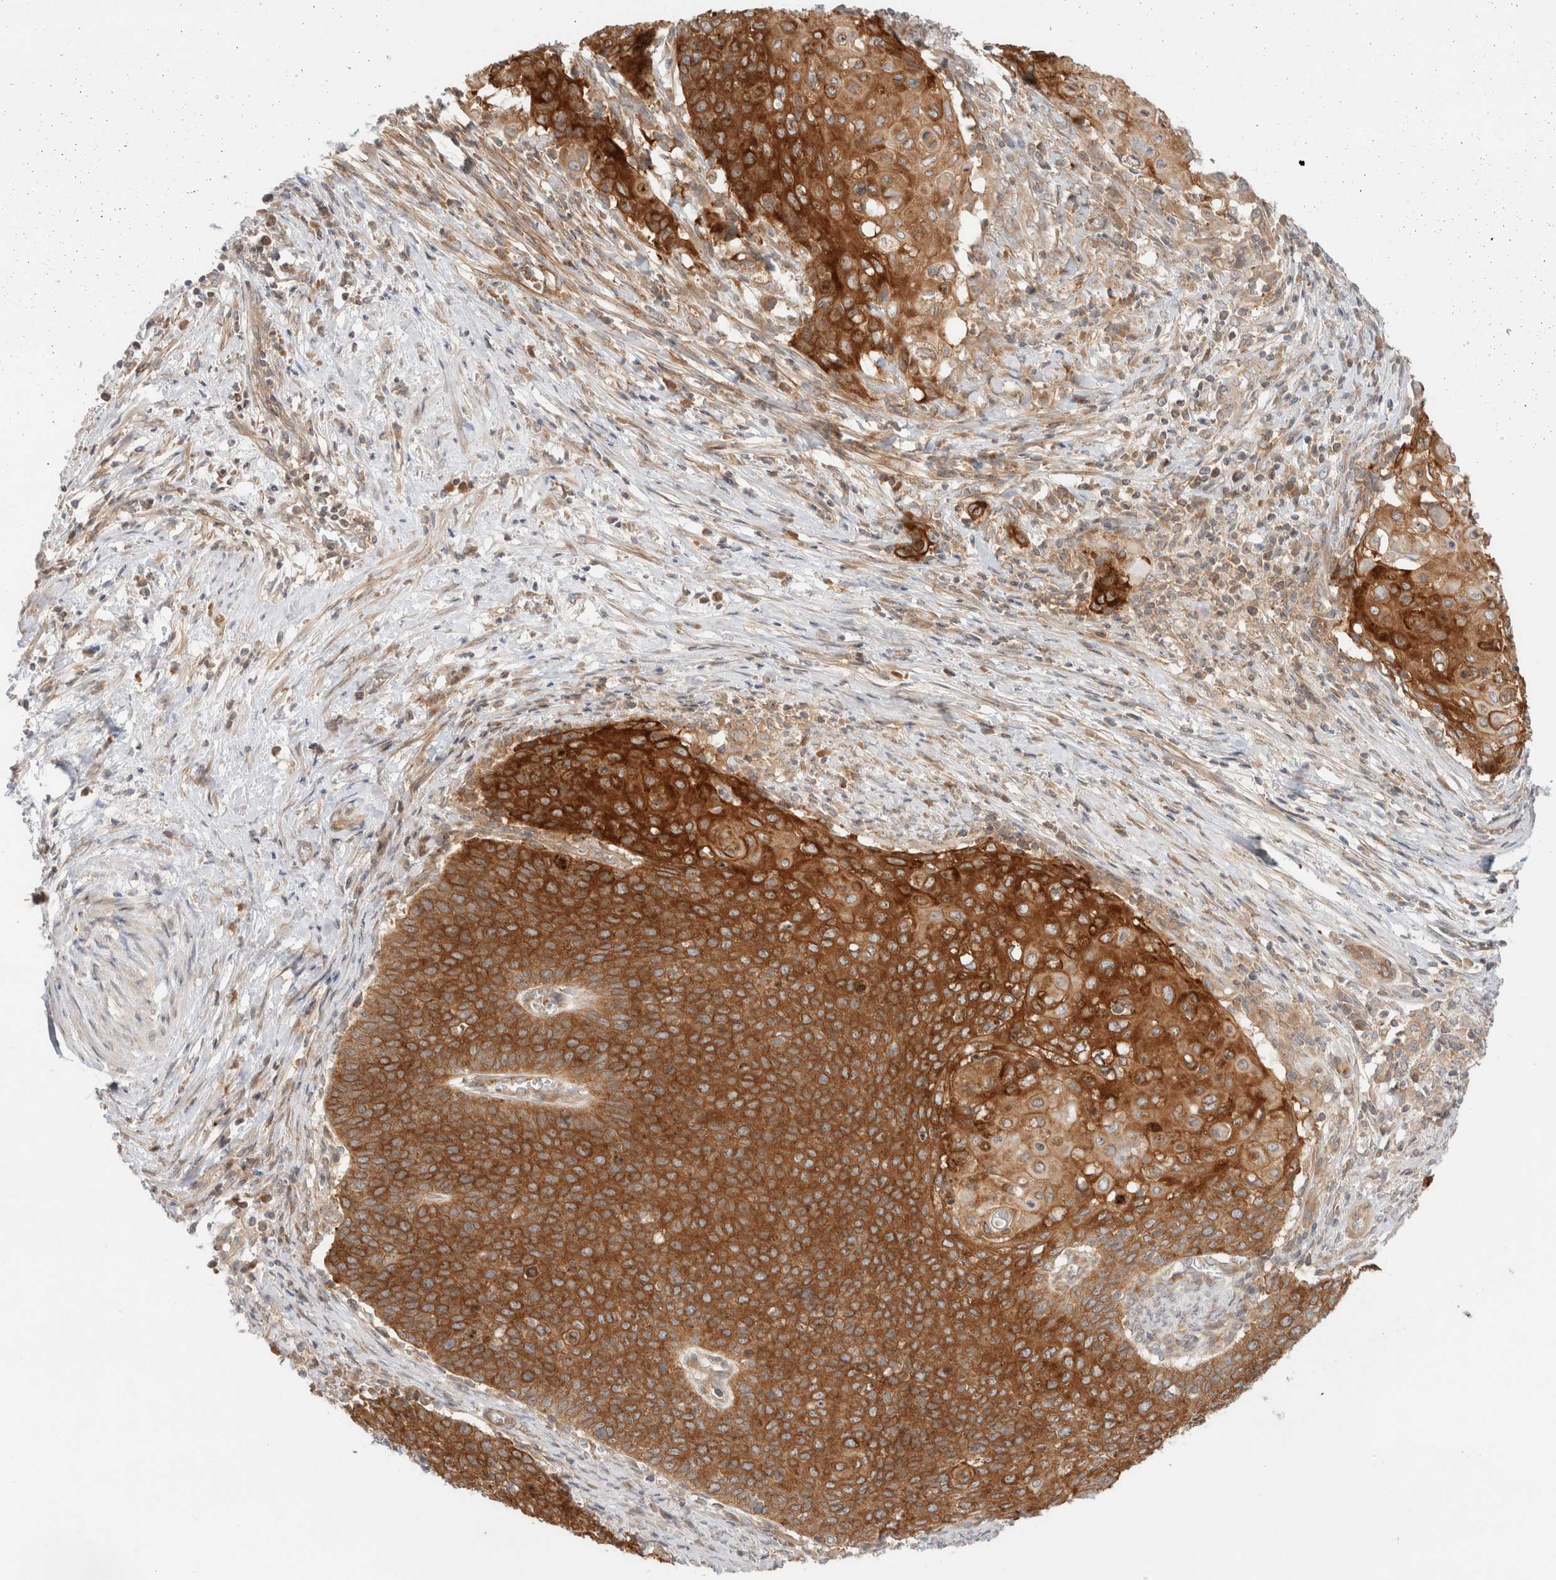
{"staining": {"intensity": "strong", "quantity": ">75%", "location": "cytoplasmic/membranous"}, "tissue": "cervical cancer", "cell_type": "Tumor cells", "image_type": "cancer", "snomed": [{"axis": "morphology", "description": "Squamous cell carcinoma, NOS"}, {"axis": "topography", "description": "Cervix"}], "caption": "Approximately >75% of tumor cells in cervical squamous cell carcinoma demonstrate strong cytoplasmic/membranous protein expression as visualized by brown immunohistochemical staining.", "gene": "MARK3", "patient": {"sex": "female", "age": 39}}